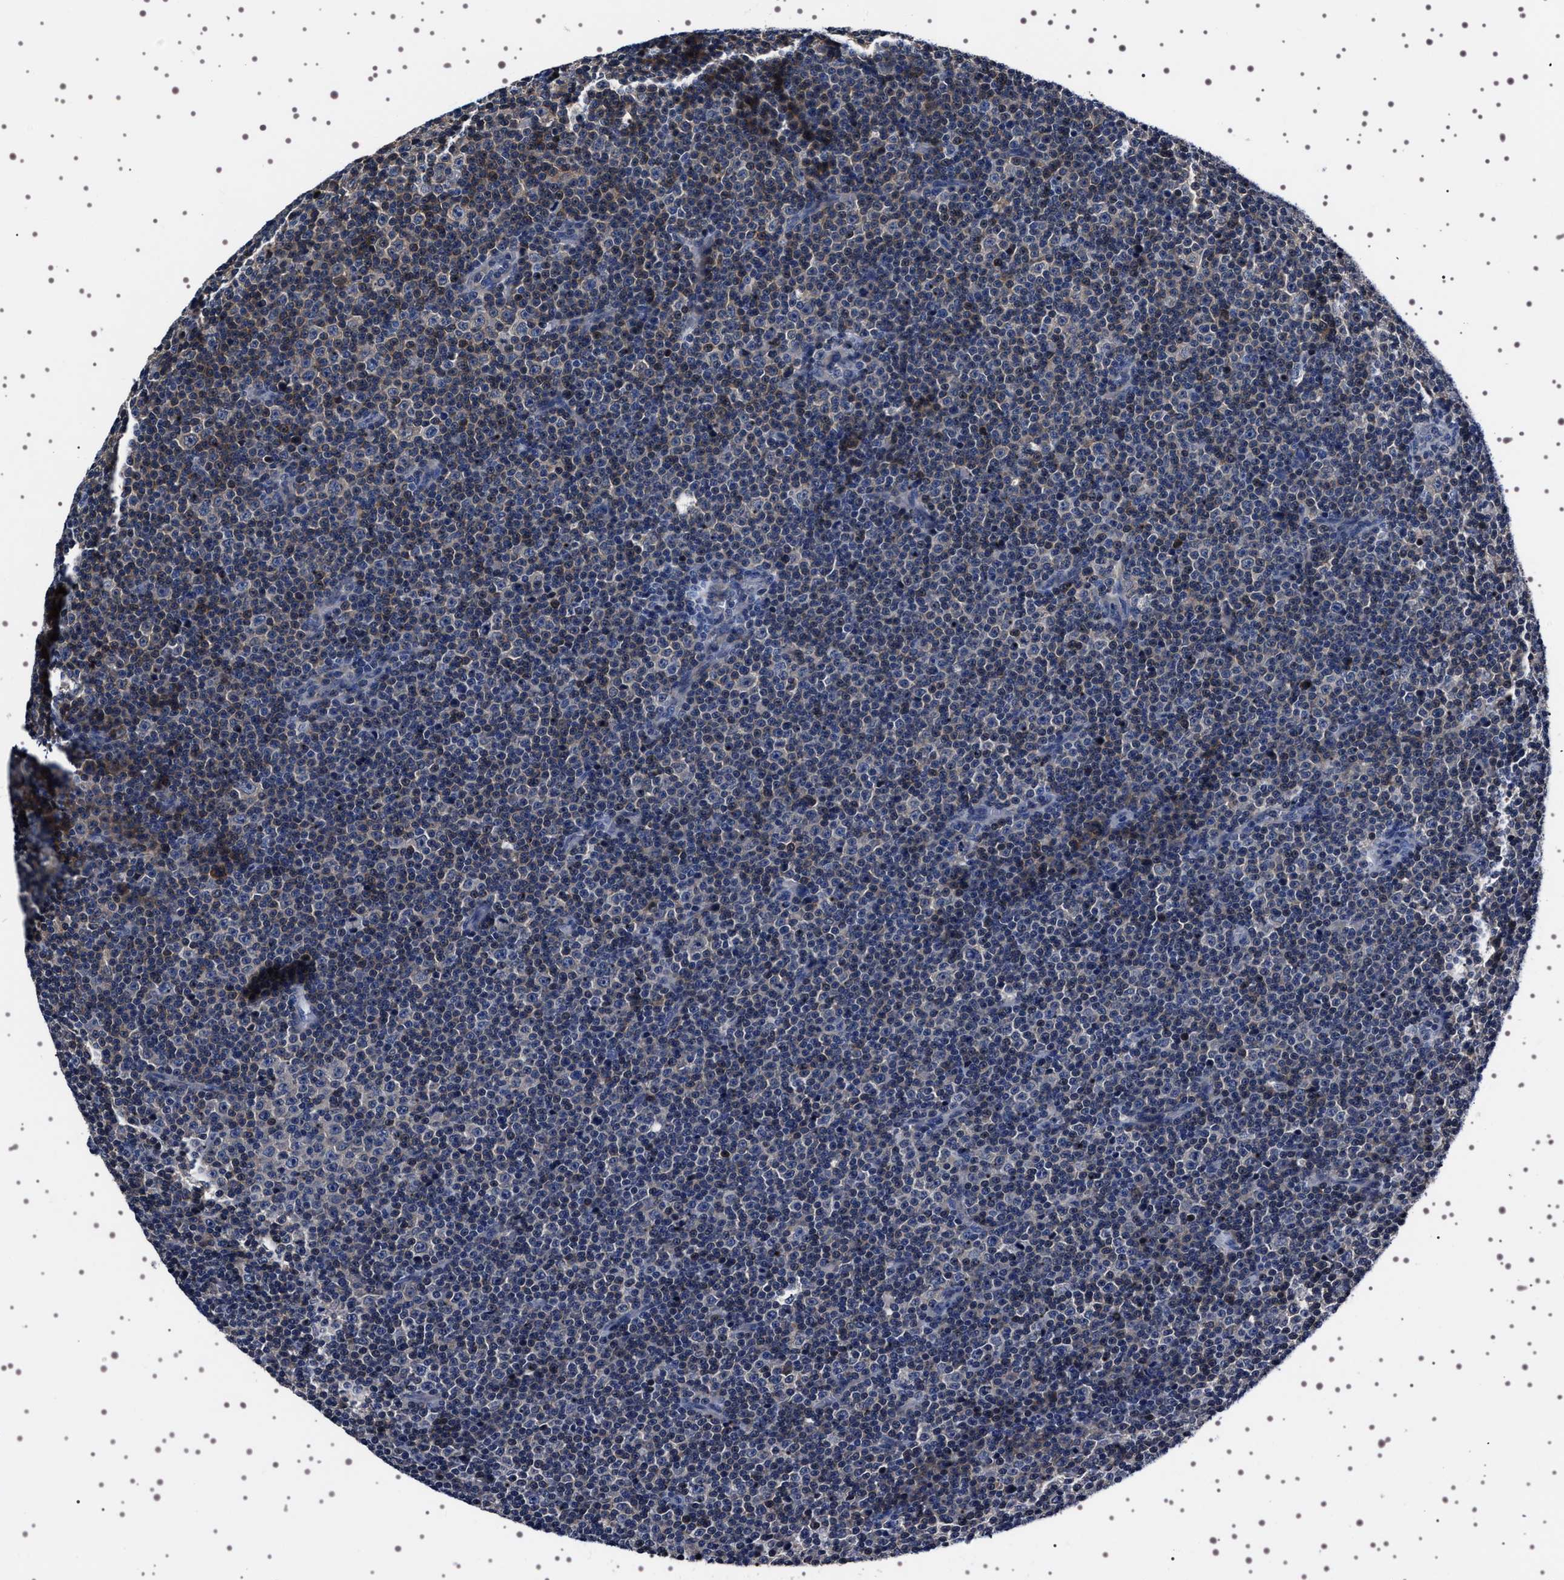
{"staining": {"intensity": "moderate", "quantity": "<25%", "location": "cytoplasmic/membranous"}, "tissue": "lymphoma", "cell_type": "Tumor cells", "image_type": "cancer", "snomed": [{"axis": "morphology", "description": "Malignant lymphoma, non-Hodgkin's type, Low grade"}, {"axis": "topography", "description": "Lymph node"}], "caption": "High-magnification brightfield microscopy of lymphoma stained with DAB (3,3'-diaminobenzidine) (brown) and counterstained with hematoxylin (blue). tumor cells exhibit moderate cytoplasmic/membranous expression is appreciated in approximately<25% of cells. (Stains: DAB in brown, nuclei in blue, Microscopy: brightfield microscopy at high magnification).", "gene": "TARBP1", "patient": {"sex": "female", "age": 67}}